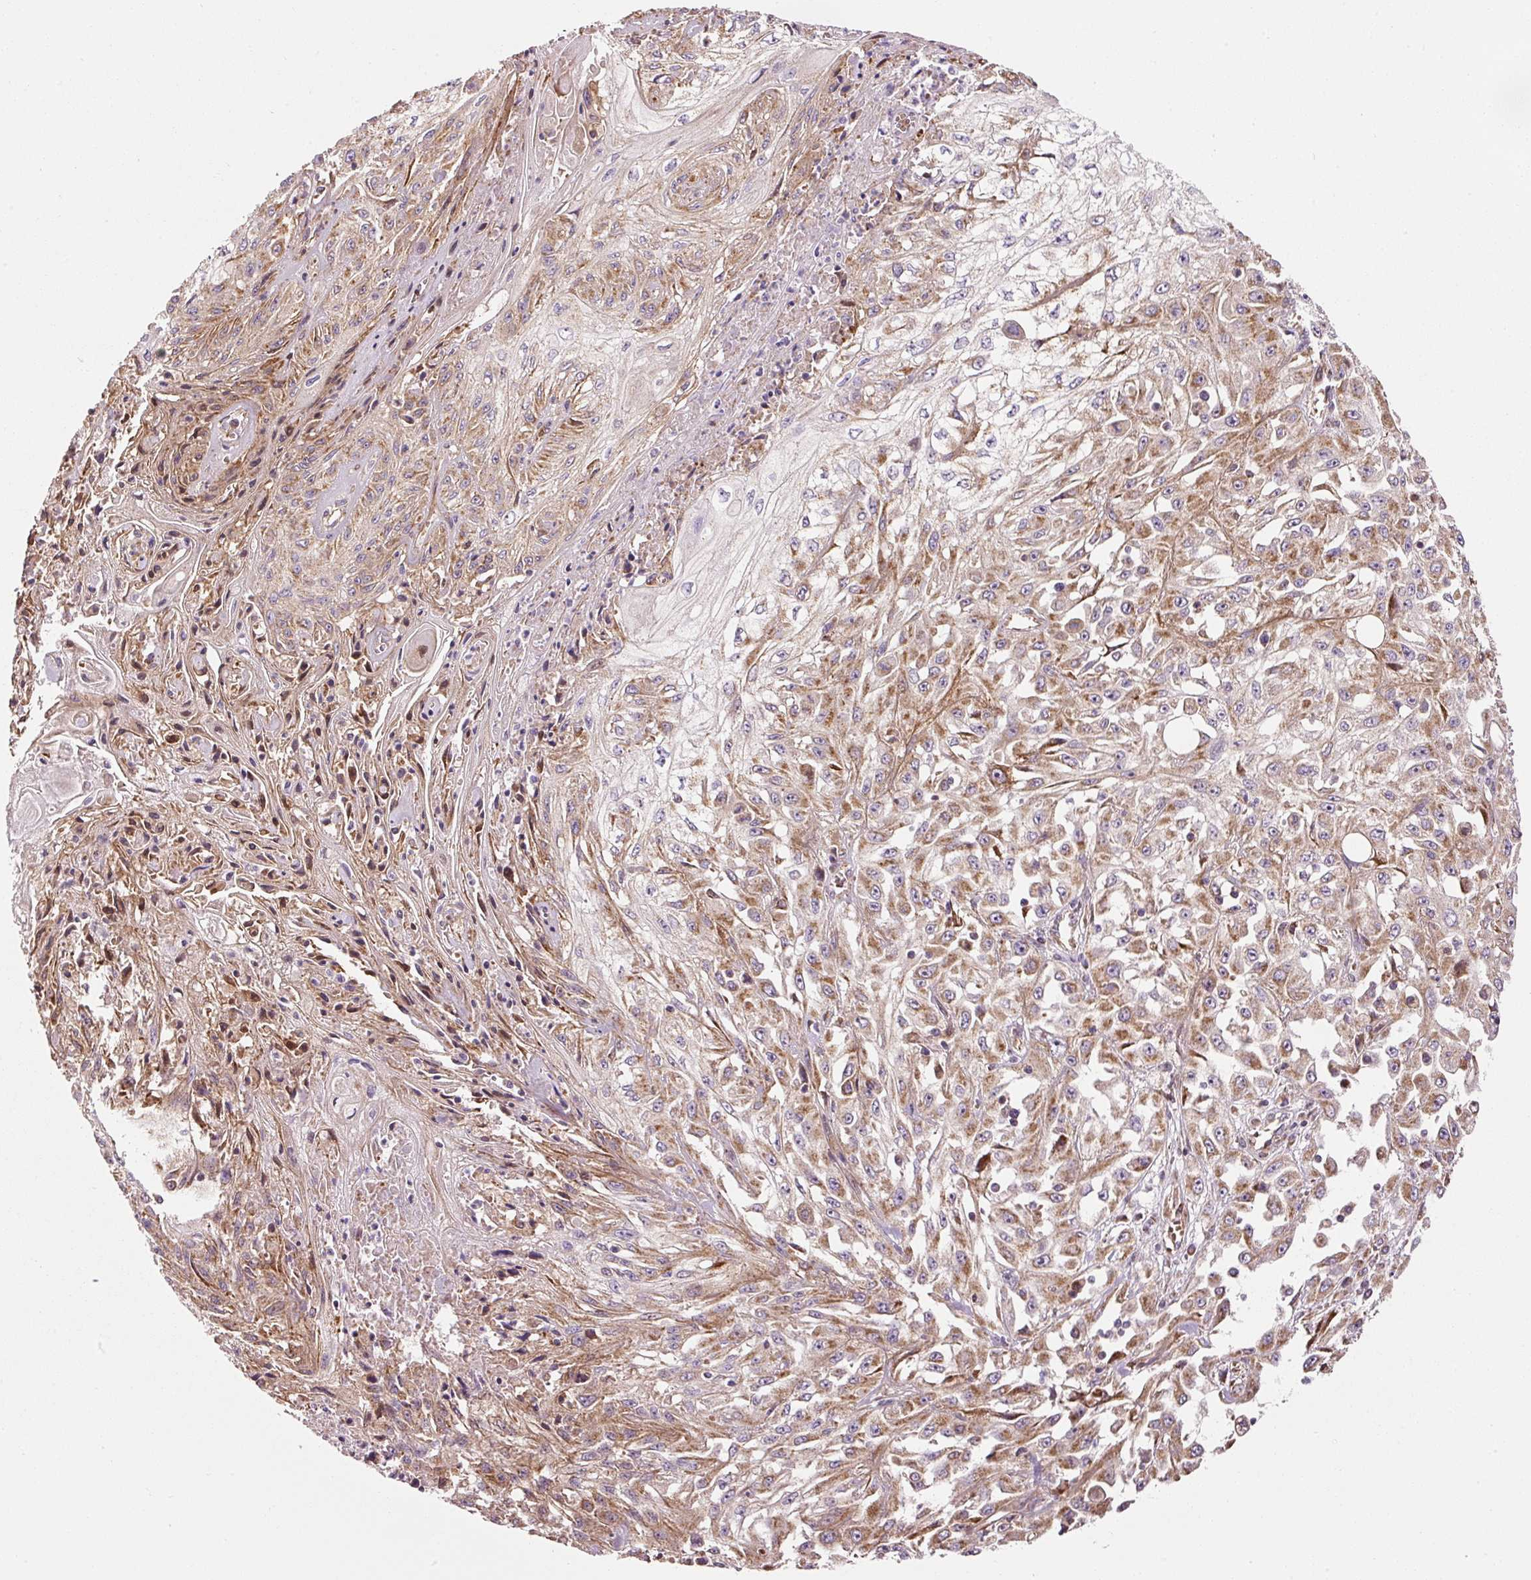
{"staining": {"intensity": "moderate", "quantity": ">75%", "location": "cytoplasmic/membranous"}, "tissue": "skin cancer", "cell_type": "Tumor cells", "image_type": "cancer", "snomed": [{"axis": "morphology", "description": "Squamous cell carcinoma, NOS"}, {"axis": "morphology", "description": "Squamous cell carcinoma, metastatic, NOS"}, {"axis": "topography", "description": "Skin"}, {"axis": "topography", "description": "Lymph node"}], "caption": "Immunohistochemistry (IHC) (DAB) staining of human metastatic squamous cell carcinoma (skin) displays moderate cytoplasmic/membranous protein staining in about >75% of tumor cells. The staining was performed using DAB (3,3'-diaminobenzidine), with brown indicating positive protein expression. Nuclei are stained blue with hematoxylin.", "gene": "ISCU", "patient": {"sex": "male", "age": 75}}